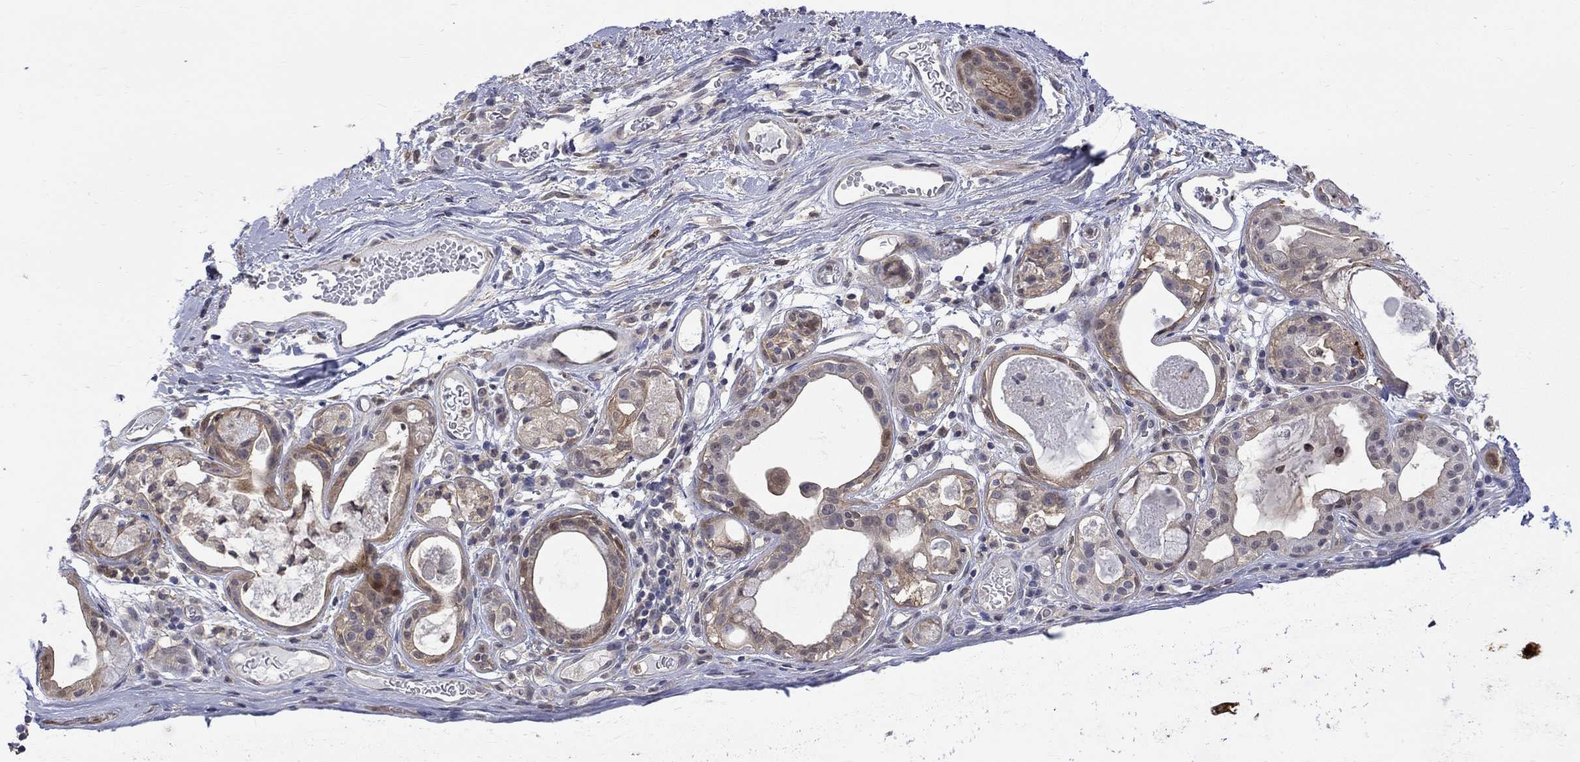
{"staining": {"intensity": "negative", "quantity": "none", "location": "none"}, "tissue": "soft tissue", "cell_type": "Fibroblasts", "image_type": "normal", "snomed": [{"axis": "morphology", "description": "Normal tissue, NOS"}, {"axis": "topography", "description": "Cartilage tissue"}], "caption": "Immunohistochemical staining of unremarkable human soft tissue displays no significant positivity in fibroblasts. Nuclei are stained in blue.", "gene": "HKDC1", "patient": {"sex": "male", "age": 81}}